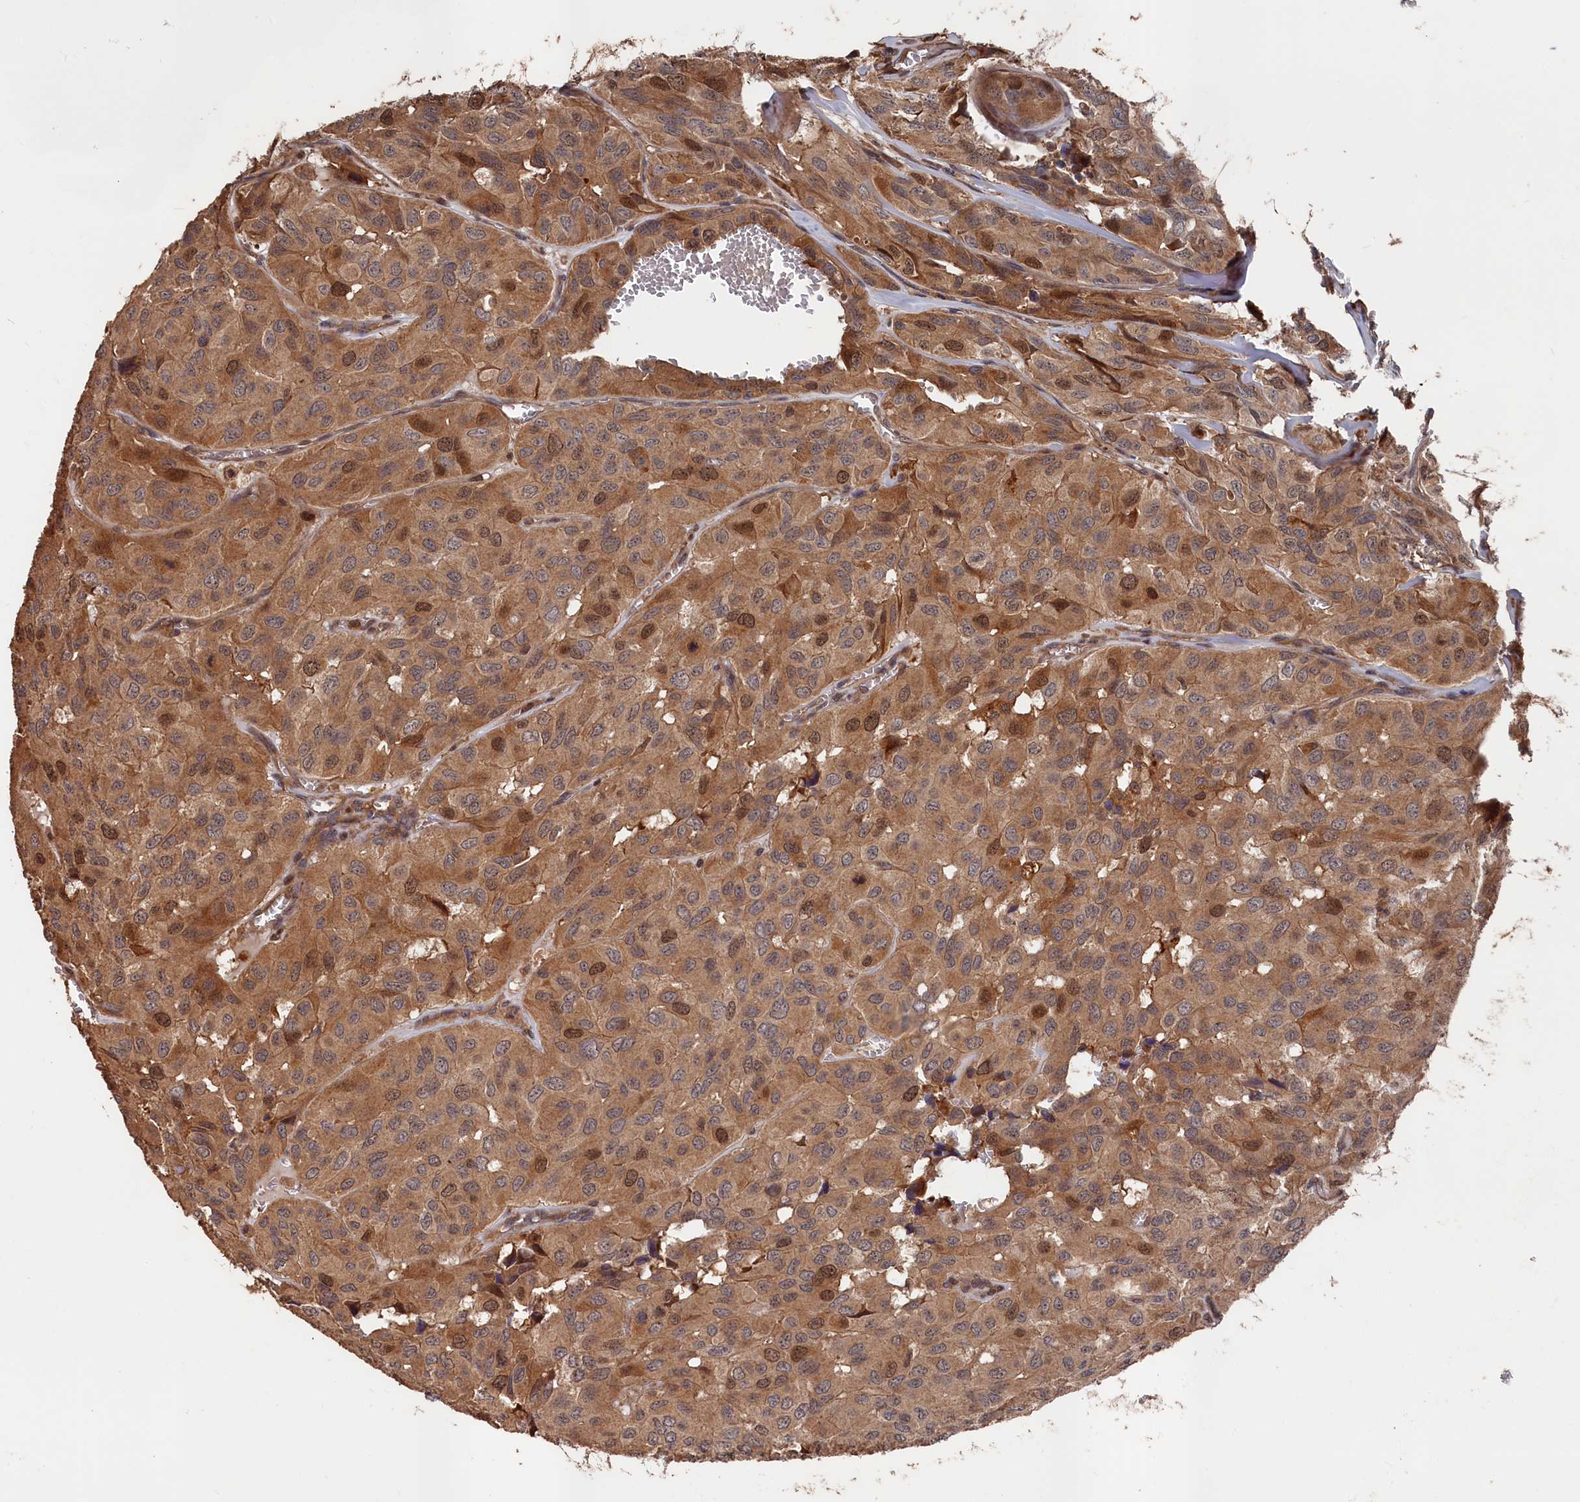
{"staining": {"intensity": "moderate", "quantity": ">75%", "location": "cytoplasmic/membranous,nuclear"}, "tissue": "head and neck cancer", "cell_type": "Tumor cells", "image_type": "cancer", "snomed": [{"axis": "morphology", "description": "Adenocarcinoma, NOS"}, {"axis": "topography", "description": "Salivary gland, NOS"}, {"axis": "topography", "description": "Head-Neck"}], "caption": "IHC of head and neck cancer reveals medium levels of moderate cytoplasmic/membranous and nuclear staining in approximately >75% of tumor cells.", "gene": "RMI2", "patient": {"sex": "female", "age": 76}}